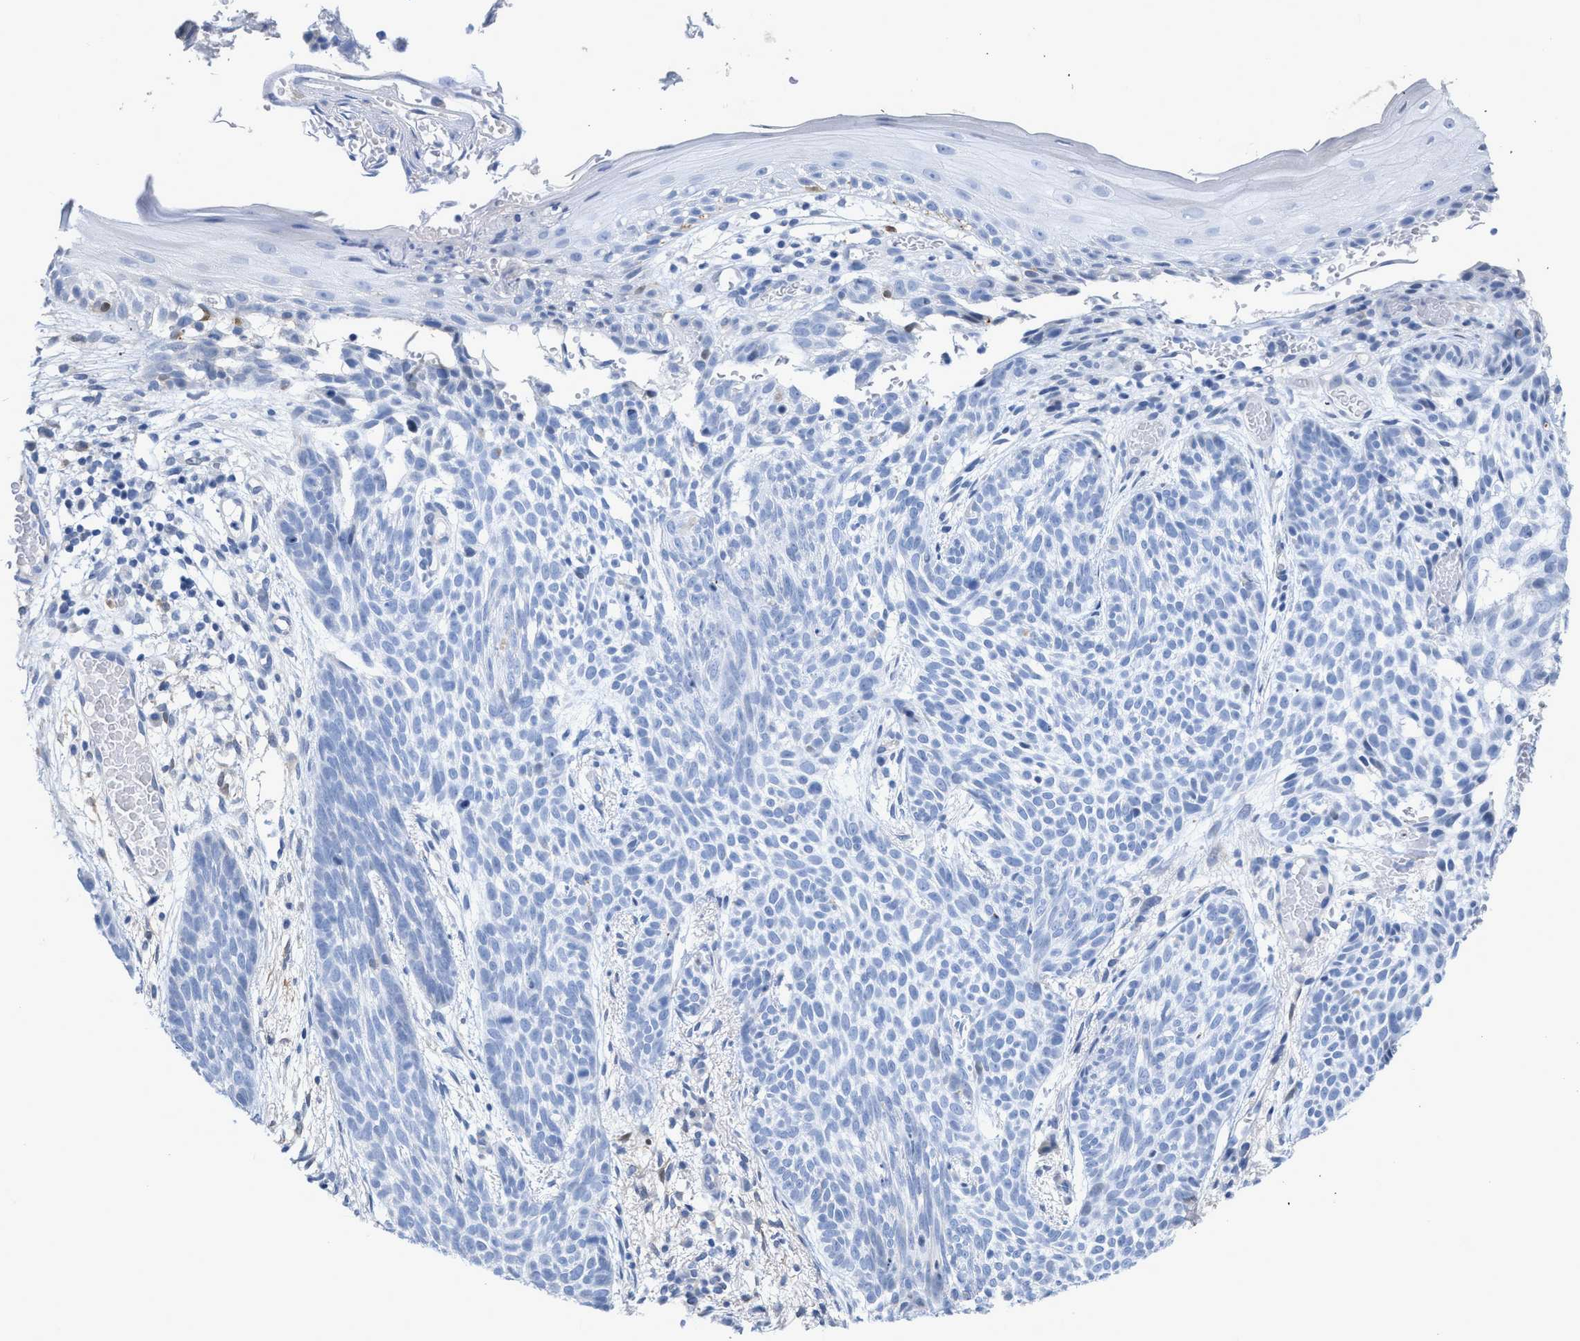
{"staining": {"intensity": "negative", "quantity": "none", "location": "none"}, "tissue": "skin cancer", "cell_type": "Tumor cells", "image_type": "cancer", "snomed": [{"axis": "morphology", "description": "Basal cell carcinoma"}, {"axis": "topography", "description": "Skin"}], "caption": "DAB (3,3'-diaminobenzidine) immunohistochemical staining of human skin basal cell carcinoma displays no significant positivity in tumor cells.", "gene": "CRYM", "patient": {"sex": "female", "age": 59}}